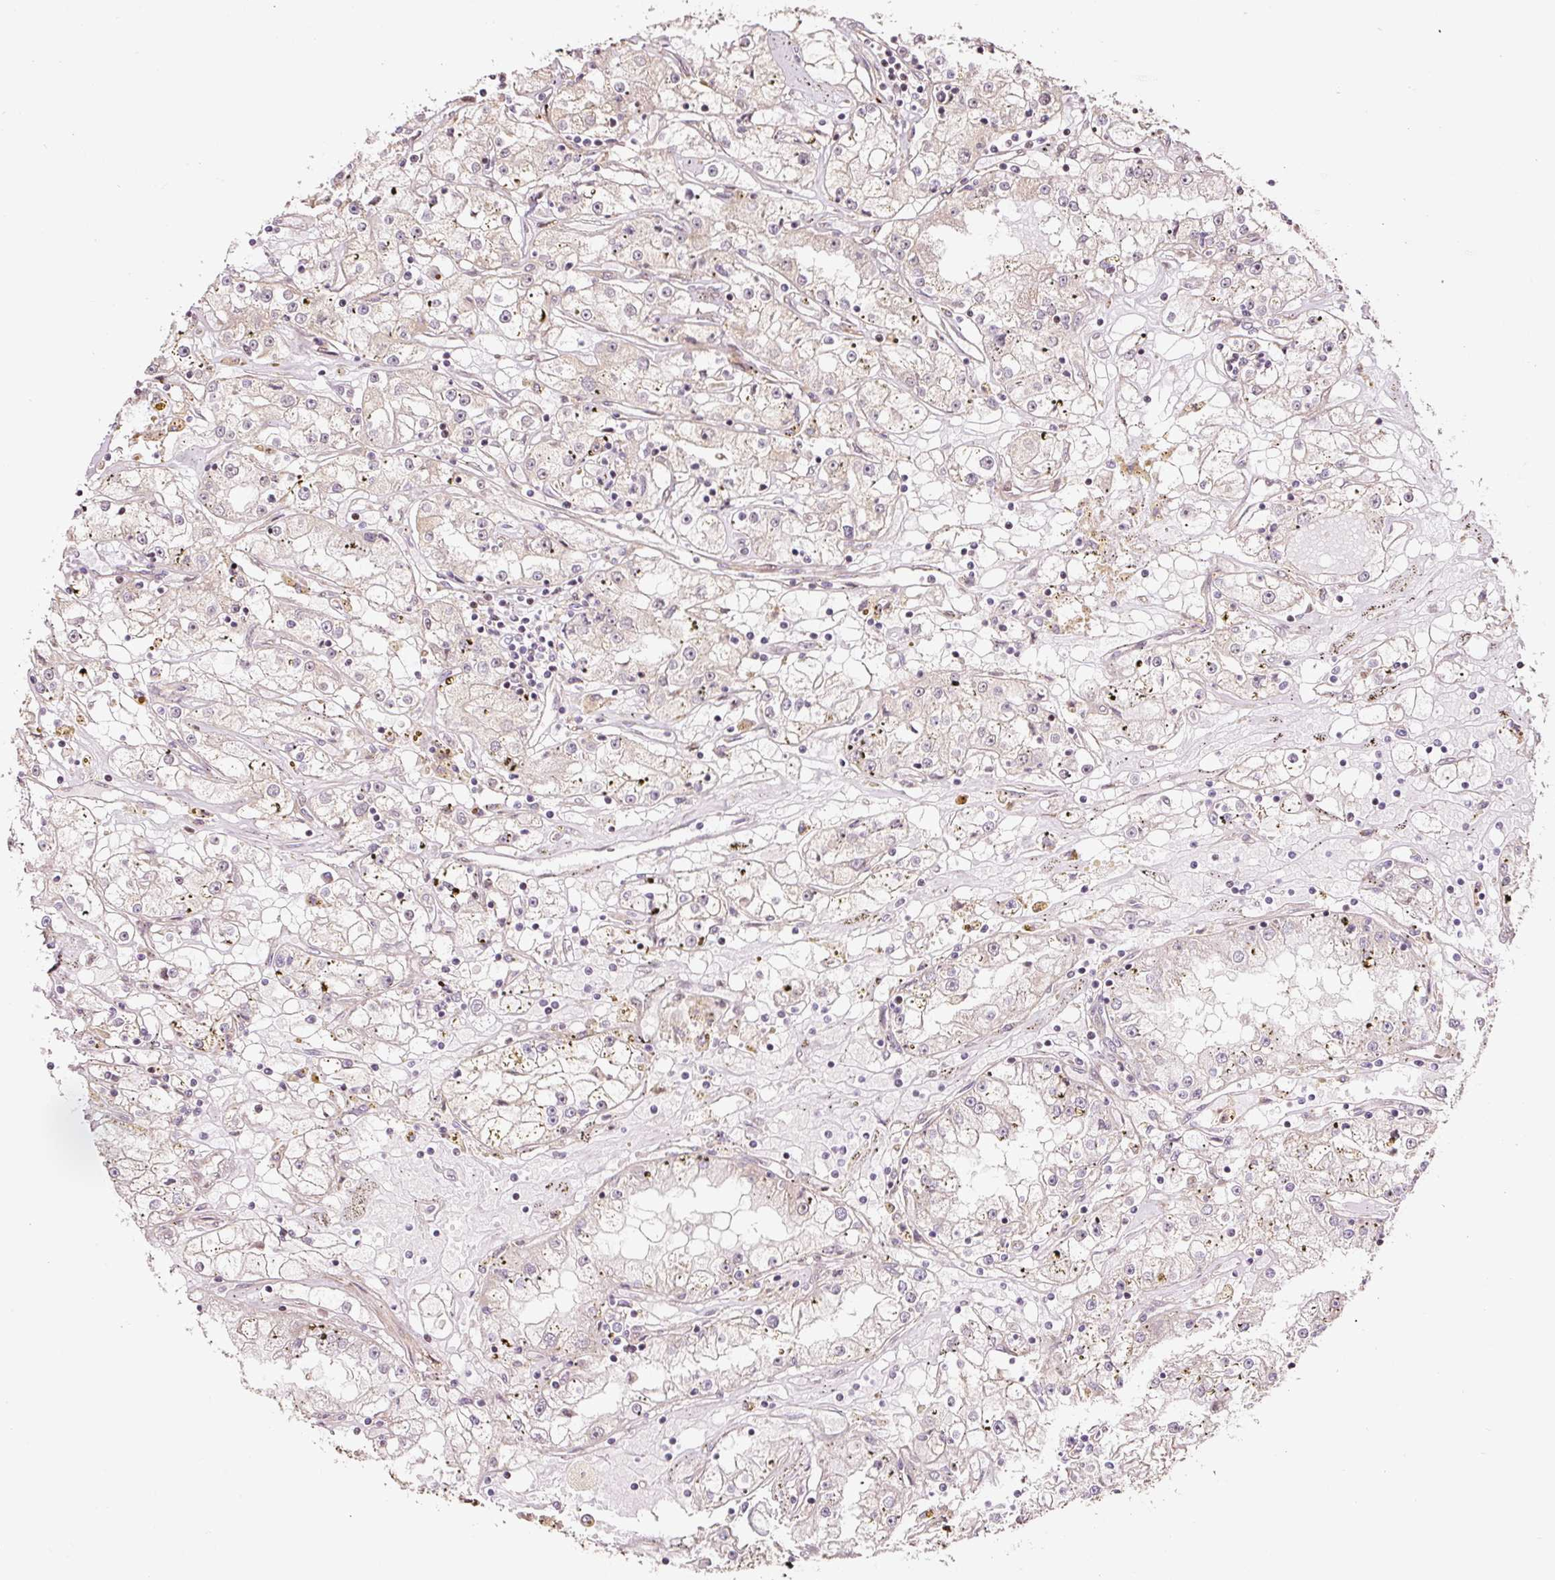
{"staining": {"intensity": "negative", "quantity": "none", "location": "none"}, "tissue": "renal cancer", "cell_type": "Tumor cells", "image_type": "cancer", "snomed": [{"axis": "morphology", "description": "Adenocarcinoma, NOS"}, {"axis": "topography", "description": "Kidney"}], "caption": "This is a histopathology image of immunohistochemistry (IHC) staining of renal adenocarcinoma, which shows no expression in tumor cells.", "gene": "ETF1", "patient": {"sex": "male", "age": 56}}